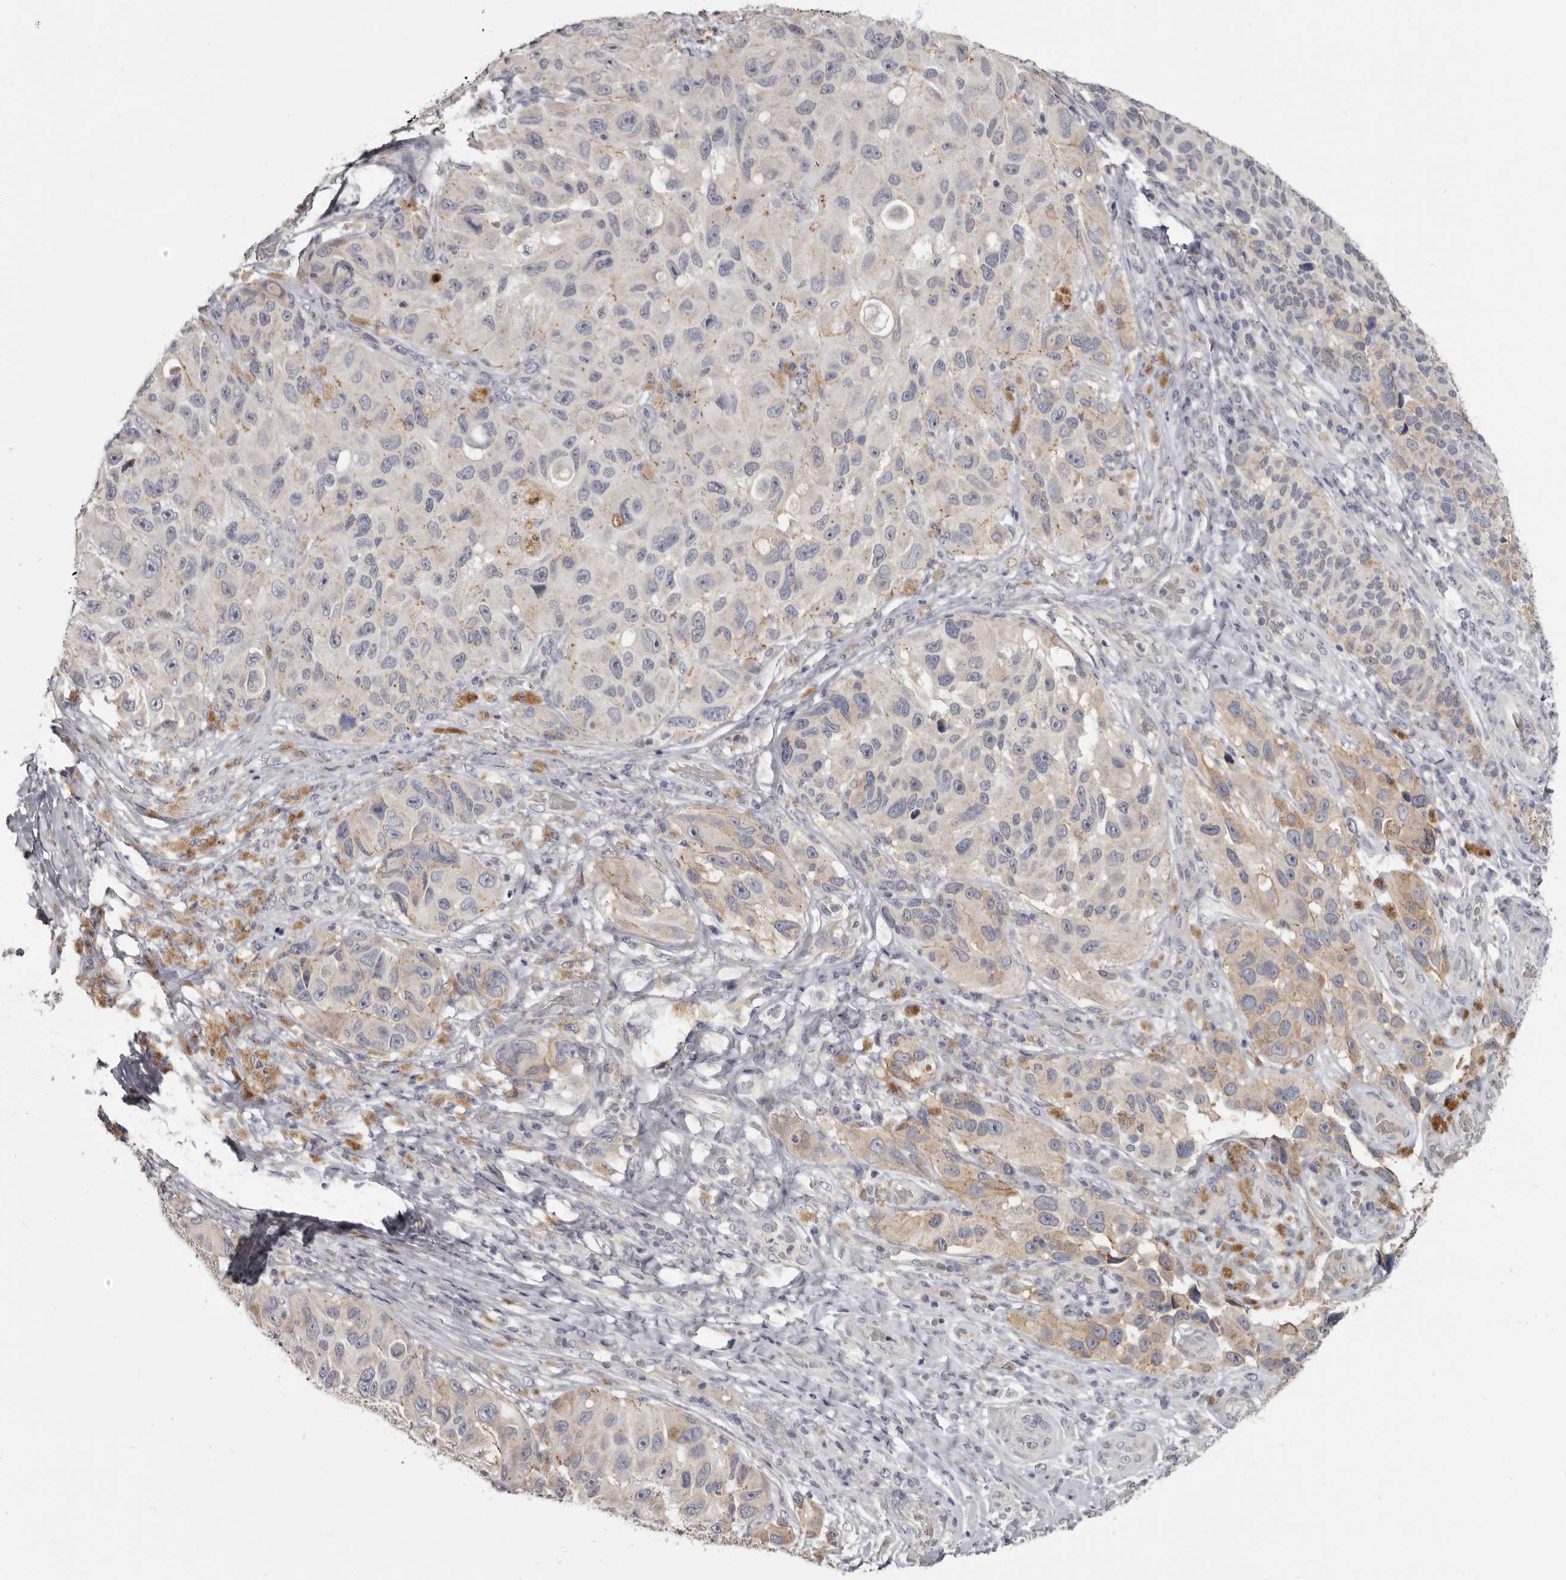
{"staining": {"intensity": "weak", "quantity": "<25%", "location": "cytoplasmic/membranous"}, "tissue": "melanoma", "cell_type": "Tumor cells", "image_type": "cancer", "snomed": [{"axis": "morphology", "description": "Malignant melanoma, NOS"}, {"axis": "topography", "description": "Skin"}], "caption": "This photomicrograph is of malignant melanoma stained with immunohistochemistry (IHC) to label a protein in brown with the nuclei are counter-stained blue. There is no staining in tumor cells.", "gene": "CGN", "patient": {"sex": "female", "age": 73}}